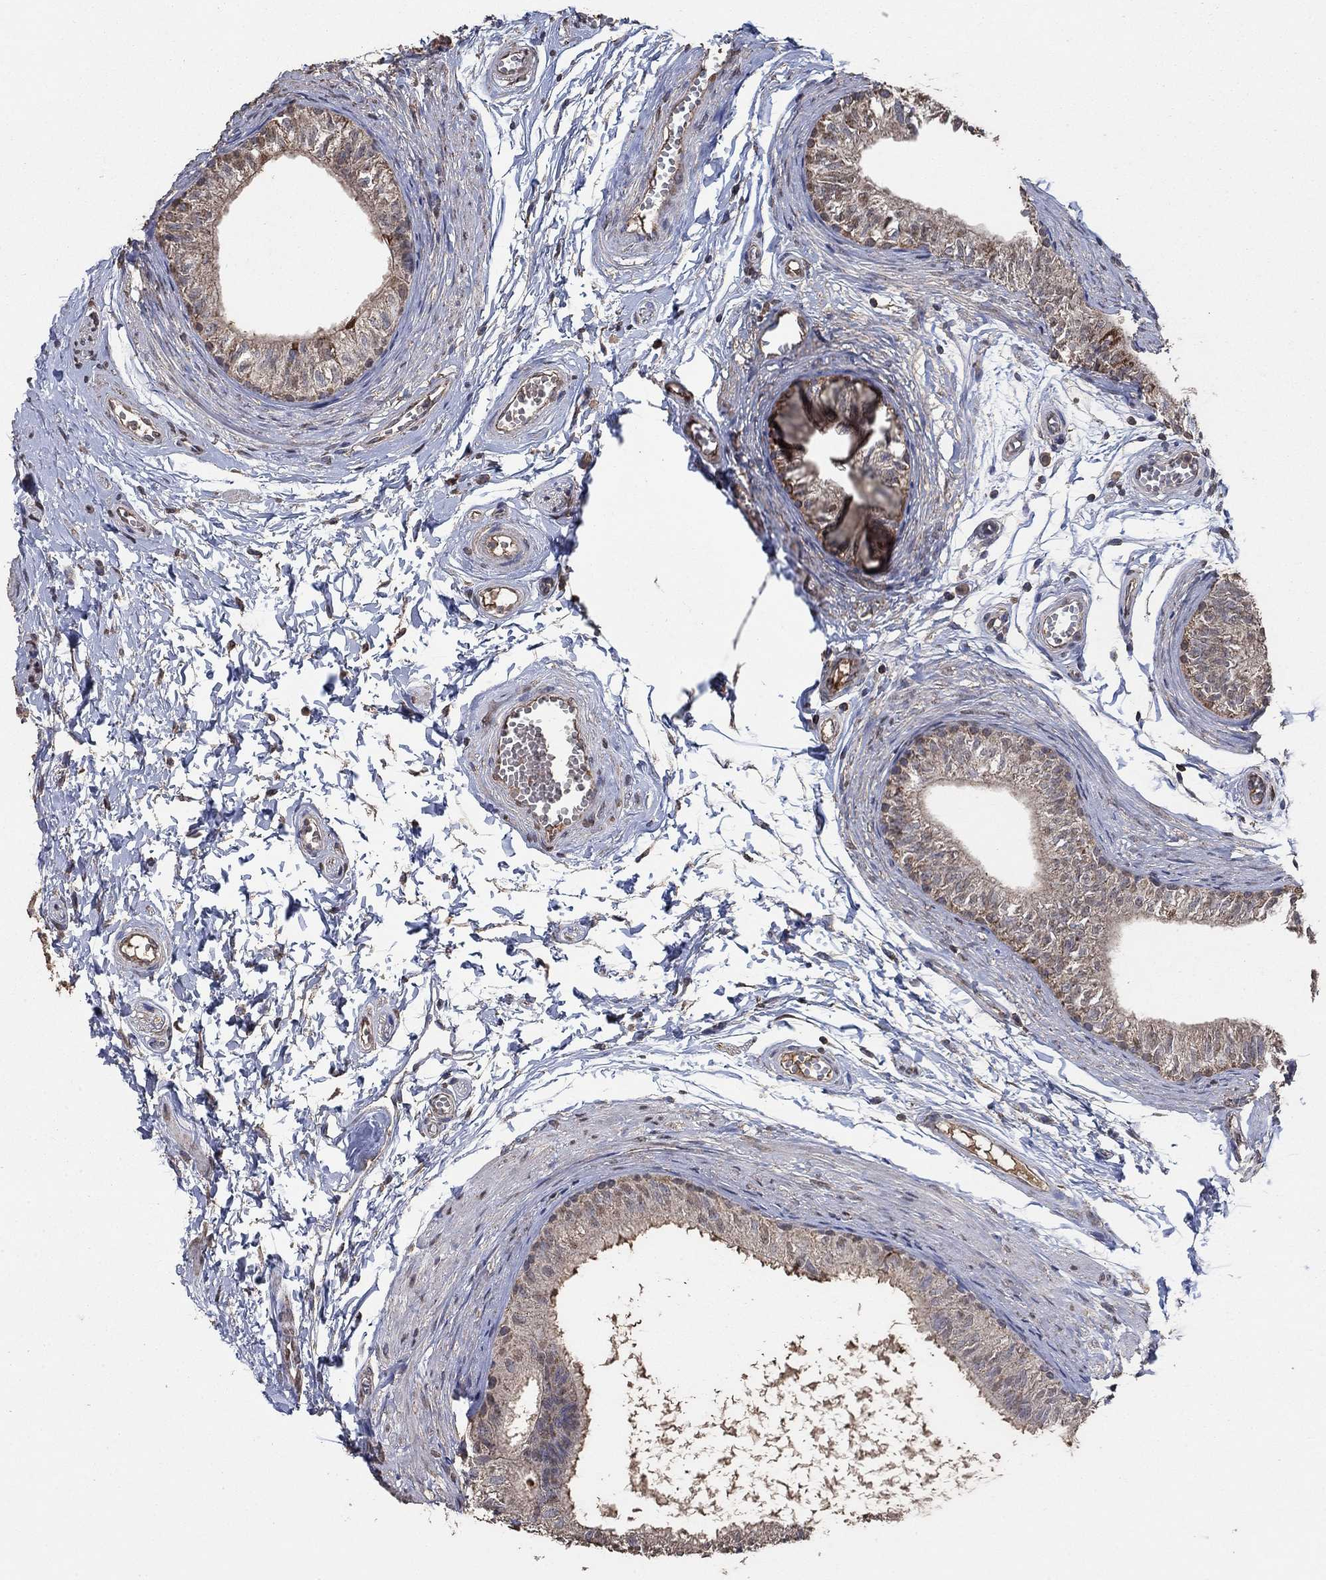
{"staining": {"intensity": "weak", "quantity": "25%-75%", "location": "cytoplasmic/membranous"}, "tissue": "epididymis", "cell_type": "Glandular cells", "image_type": "normal", "snomed": [{"axis": "morphology", "description": "Normal tissue, NOS"}, {"axis": "topography", "description": "Epididymis"}], "caption": "IHC histopathology image of benign epididymis stained for a protein (brown), which demonstrates low levels of weak cytoplasmic/membranous expression in approximately 25%-75% of glandular cells.", "gene": "MRPS24", "patient": {"sex": "male", "age": 22}}